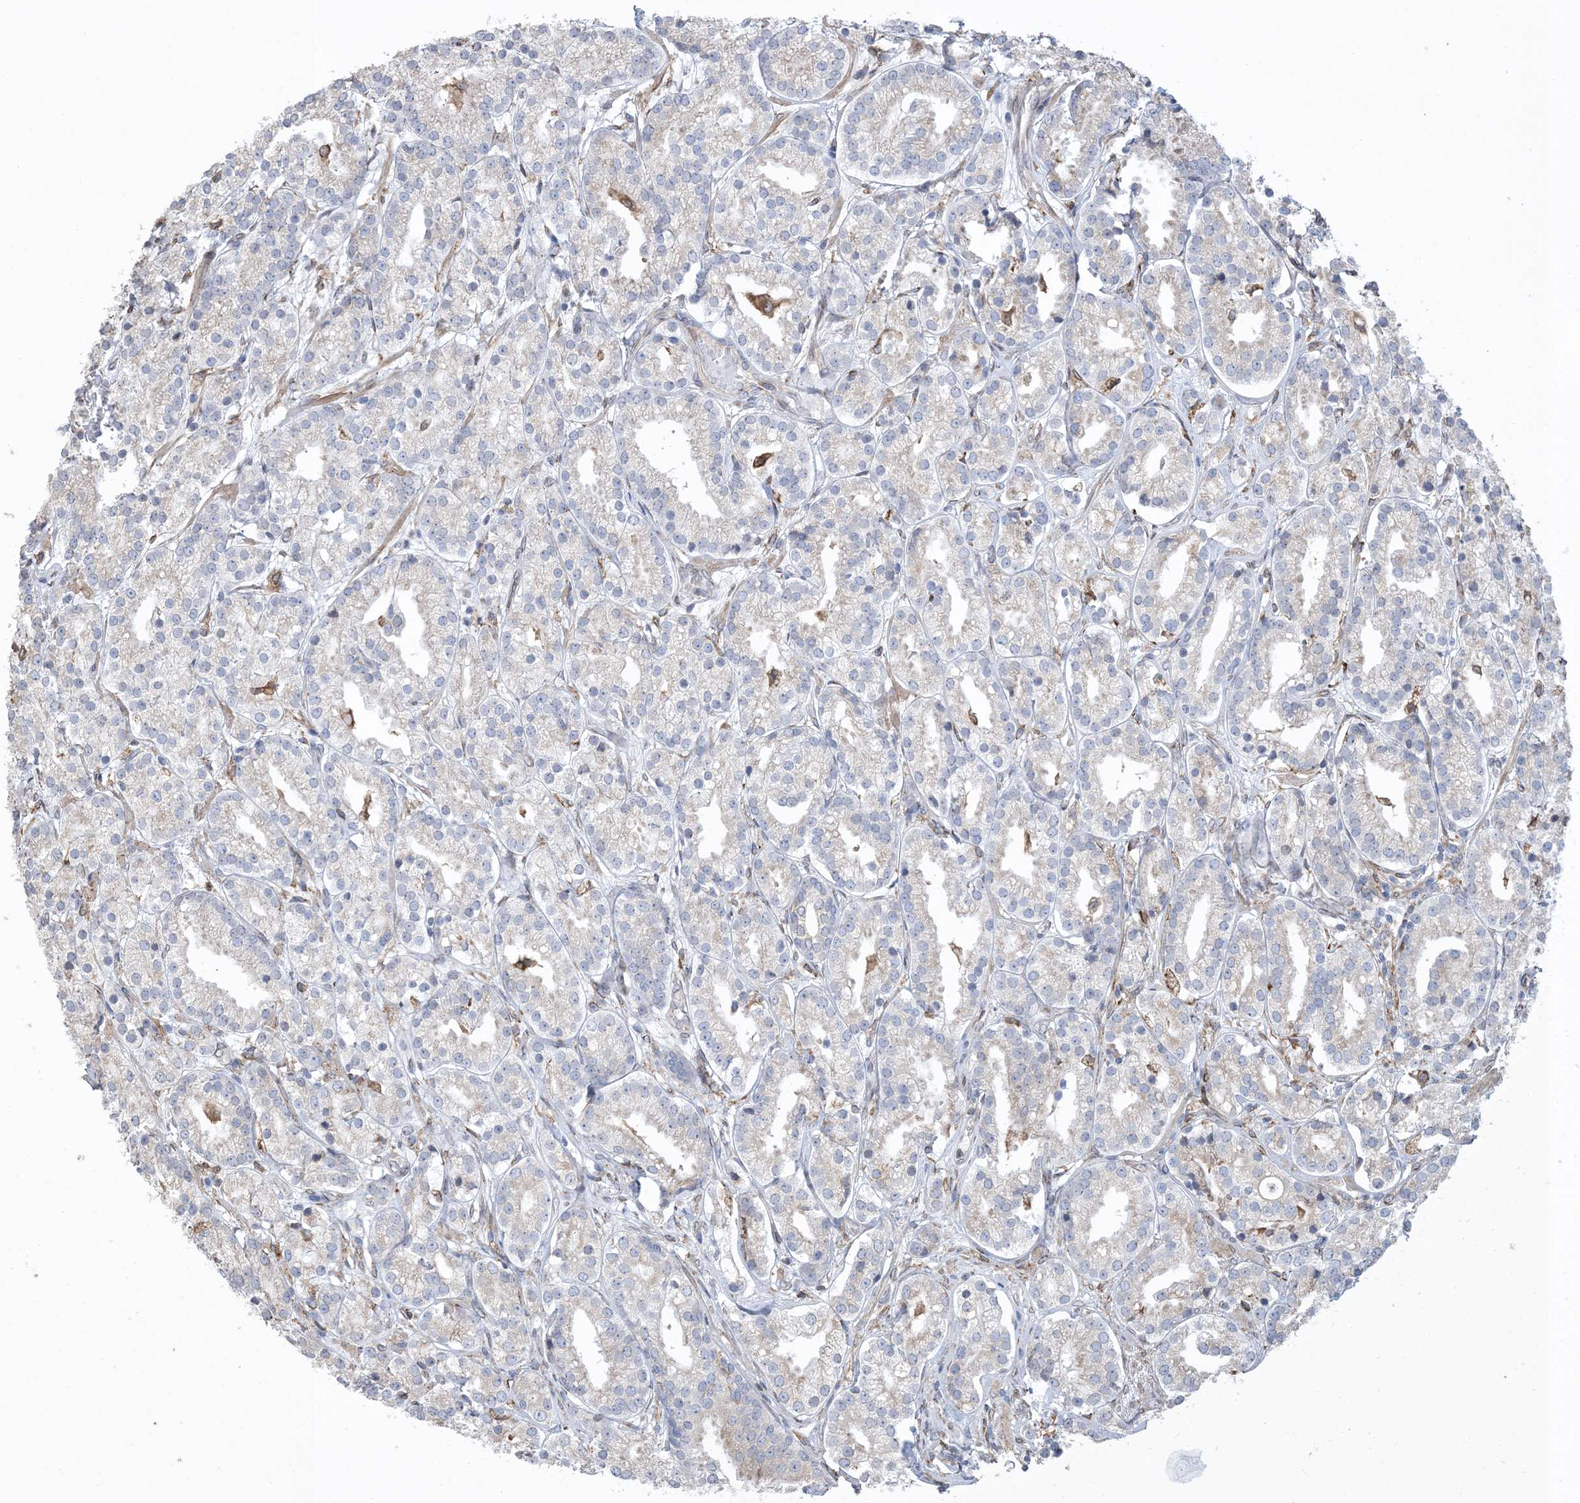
{"staining": {"intensity": "negative", "quantity": "none", "location": "none"}, "tissue": "prostate cancer", "cell_type": "Tumor cells", "image_type": "cancer", "snomed": [{"axis": "morphology", "description": "Adenocarcinoma, High grade"}, {"axis": "topography", "description": "Prostate"}], "caption": "A histopathology image of prostate cancer (adenocarcinoma (high-grade)) stained for a protein reveals no brown staining in tumor cells. (DAB (3,3'-diaminobenzidine) immunohistochemistry (IHC) visualized using brightfield microscopy, high magnification).", "gene": "SHANK1", "patient": {"sex": "male", "age": 69}}